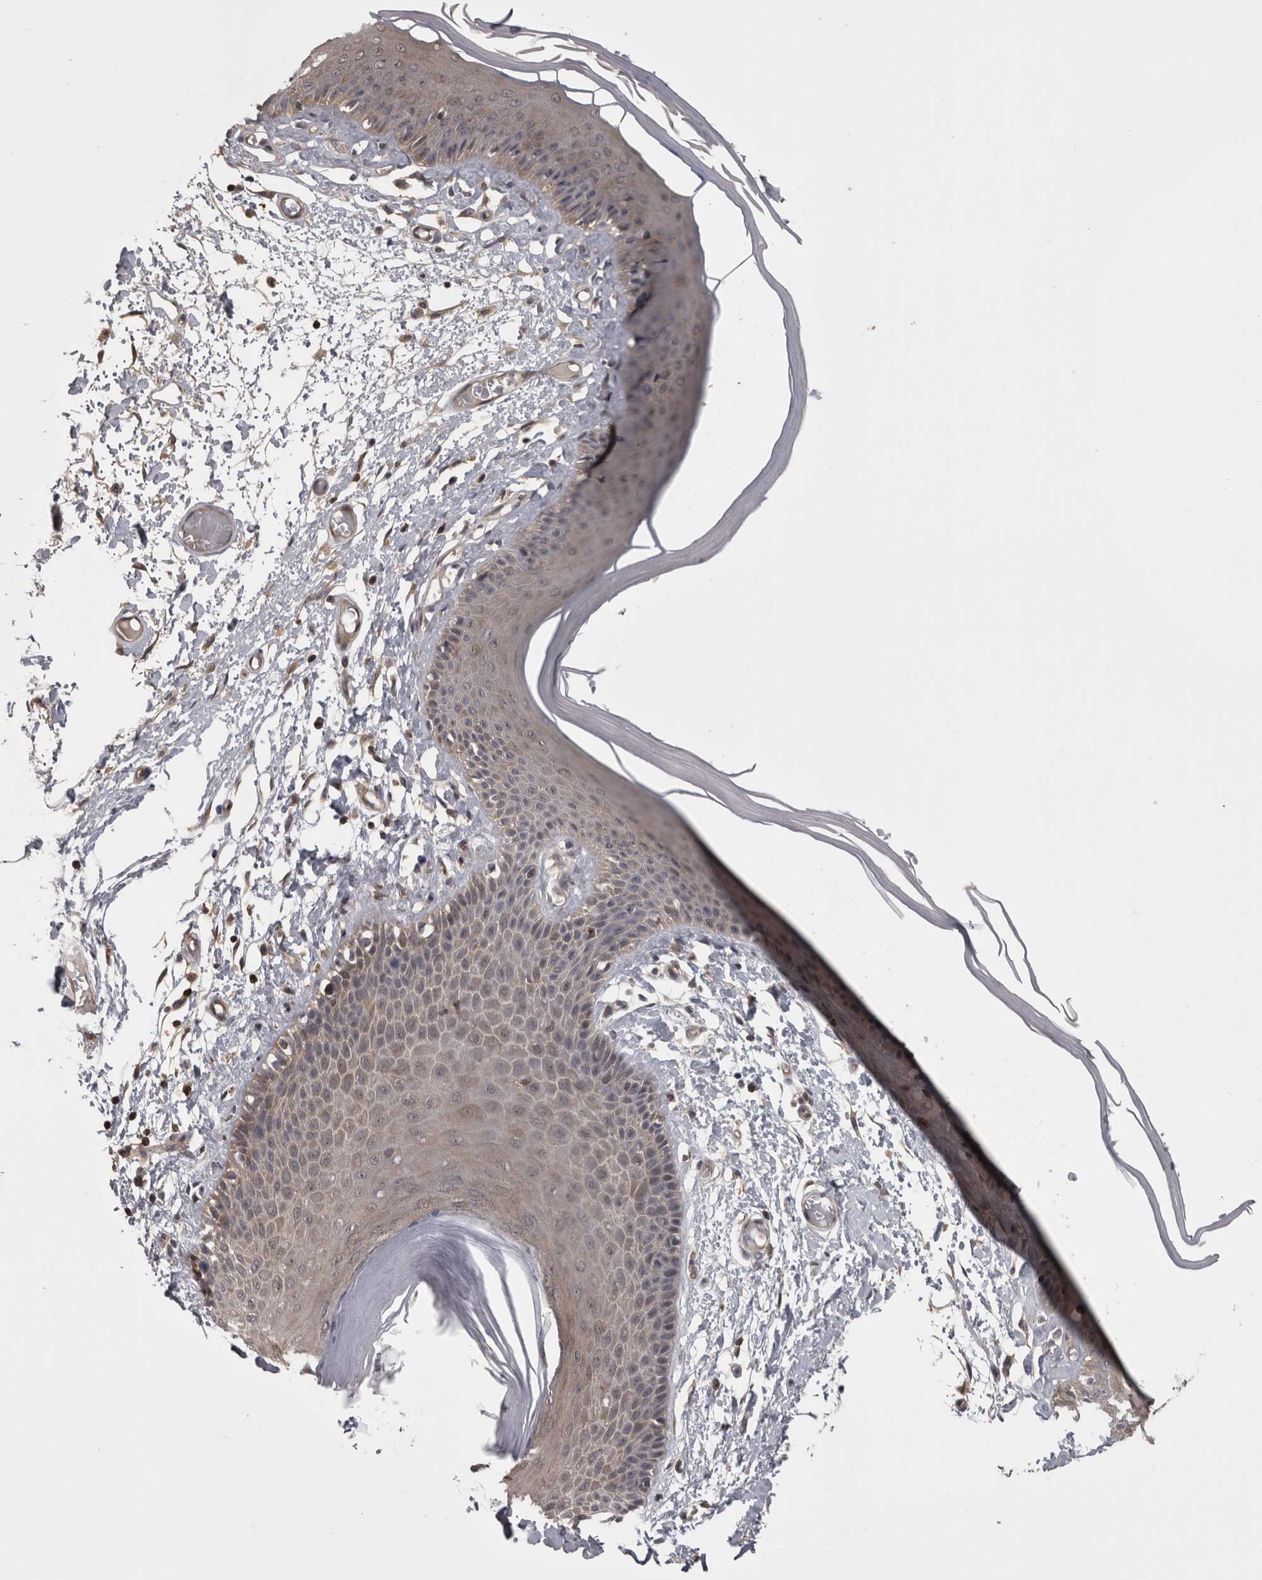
{"staining": {"intensity": "weak", "quantity": ">75%", "location": "cytoplasmic/membranous"}, "tissue": "skin", "cell_type": "Epidermal cells", "image_type": "normal", "snomed": [{"axis": "morphology", "description": "Normal tissue, NOS"}, {"axis": "topography", "description": "Vulva"}], "caption": "Skin stained with IHC demonstrates weak cytoplasmic/membranous positivity in about >75% of epidermal cells.", "gene": "APRT", "patient": {"sex": "female", "age": 73}}